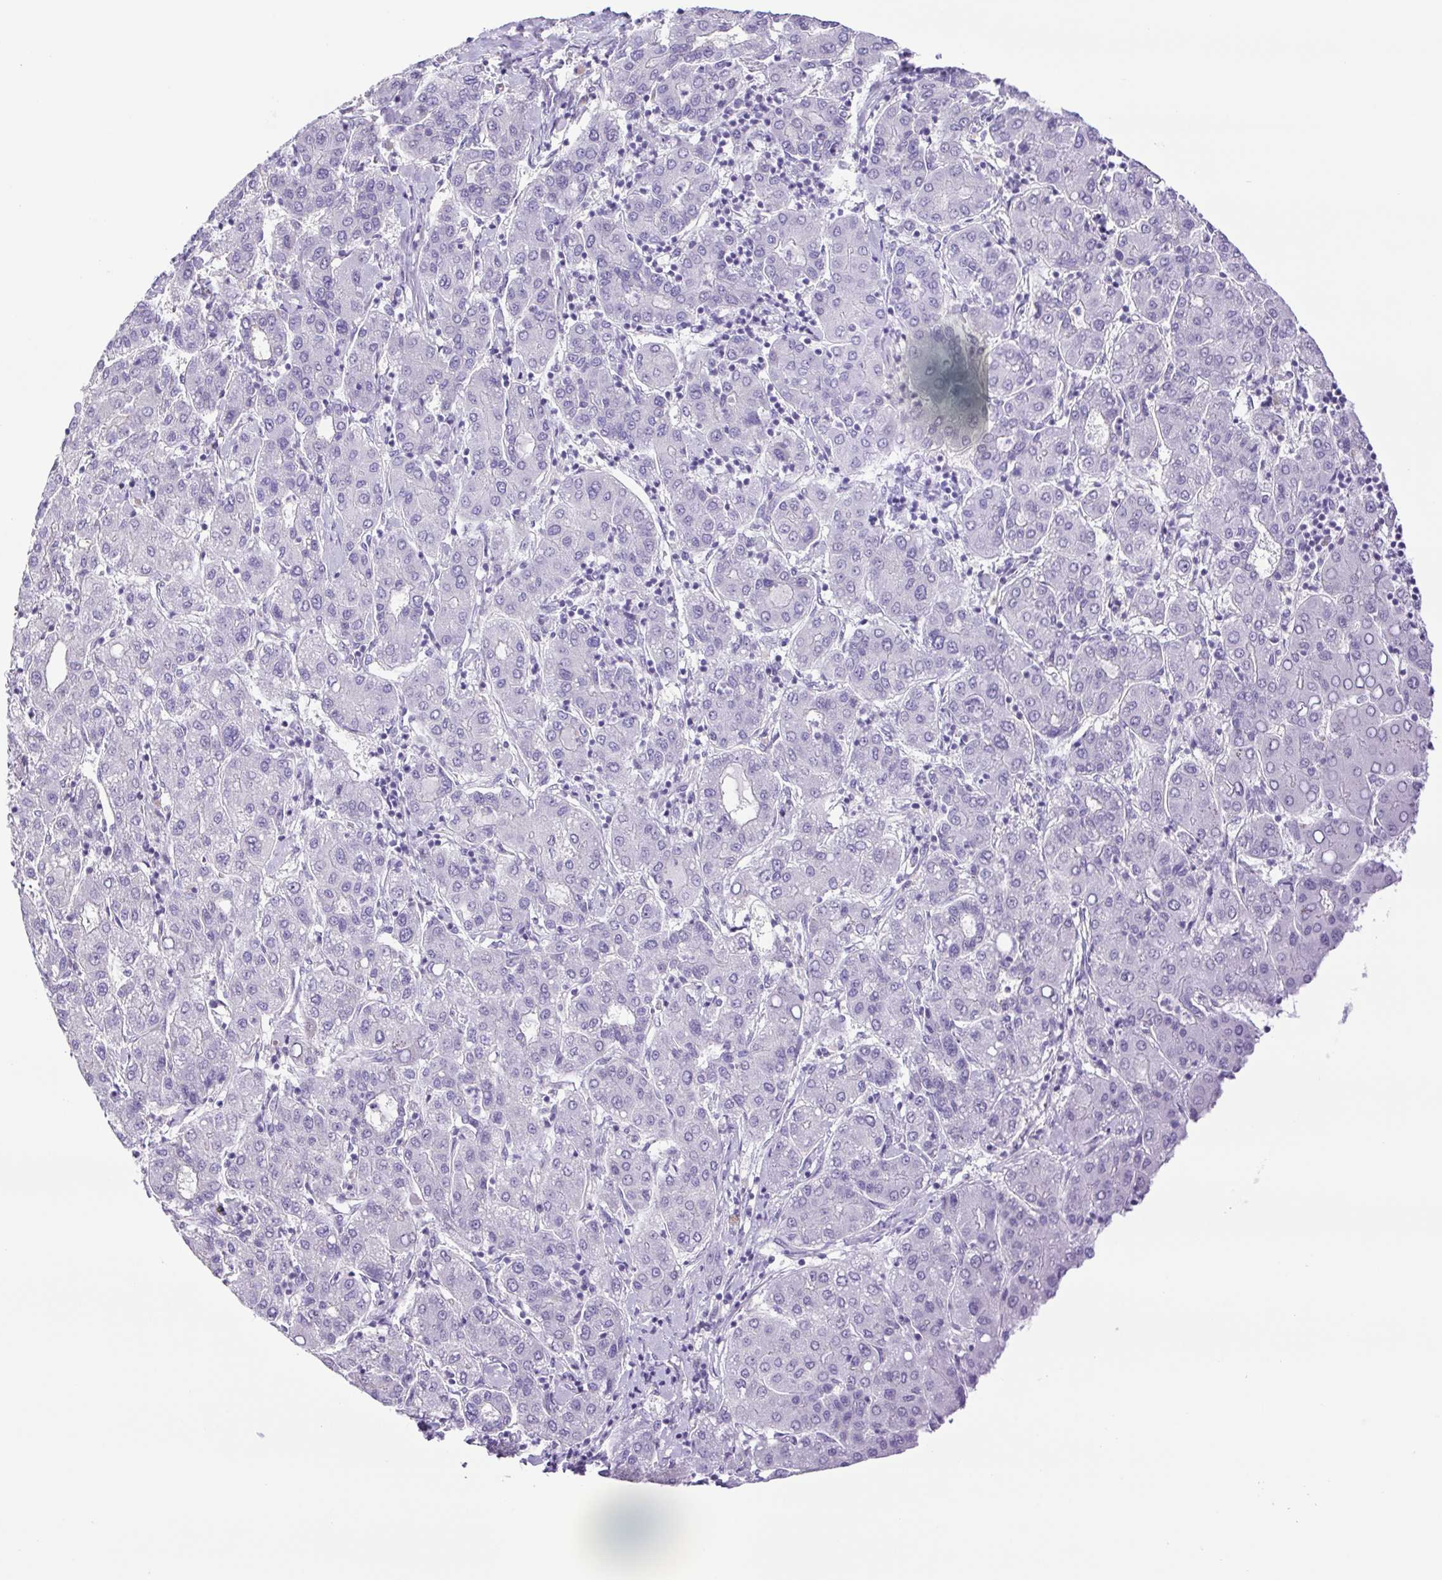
{"staining": {"intensity": "negative", "quantity": "none", "location": "none"}, "tissue": "liver cancer", "cell_type": "Tumor cells", "image_type": "cancer", "snomed": [{"axis": "morphology", "description": "Carcinoma, Hepatocellular, NOS"}, {"axis": "topography", "description": "Liver"}], "caption": "This is a photomicrograph of immunohistochemistry (IHC) staining of hepatocellular carcinoma (liver), which shows no staining in tumor cells.", "gene": "CDSN", "patient": {"sex": "male", "age": 65}}